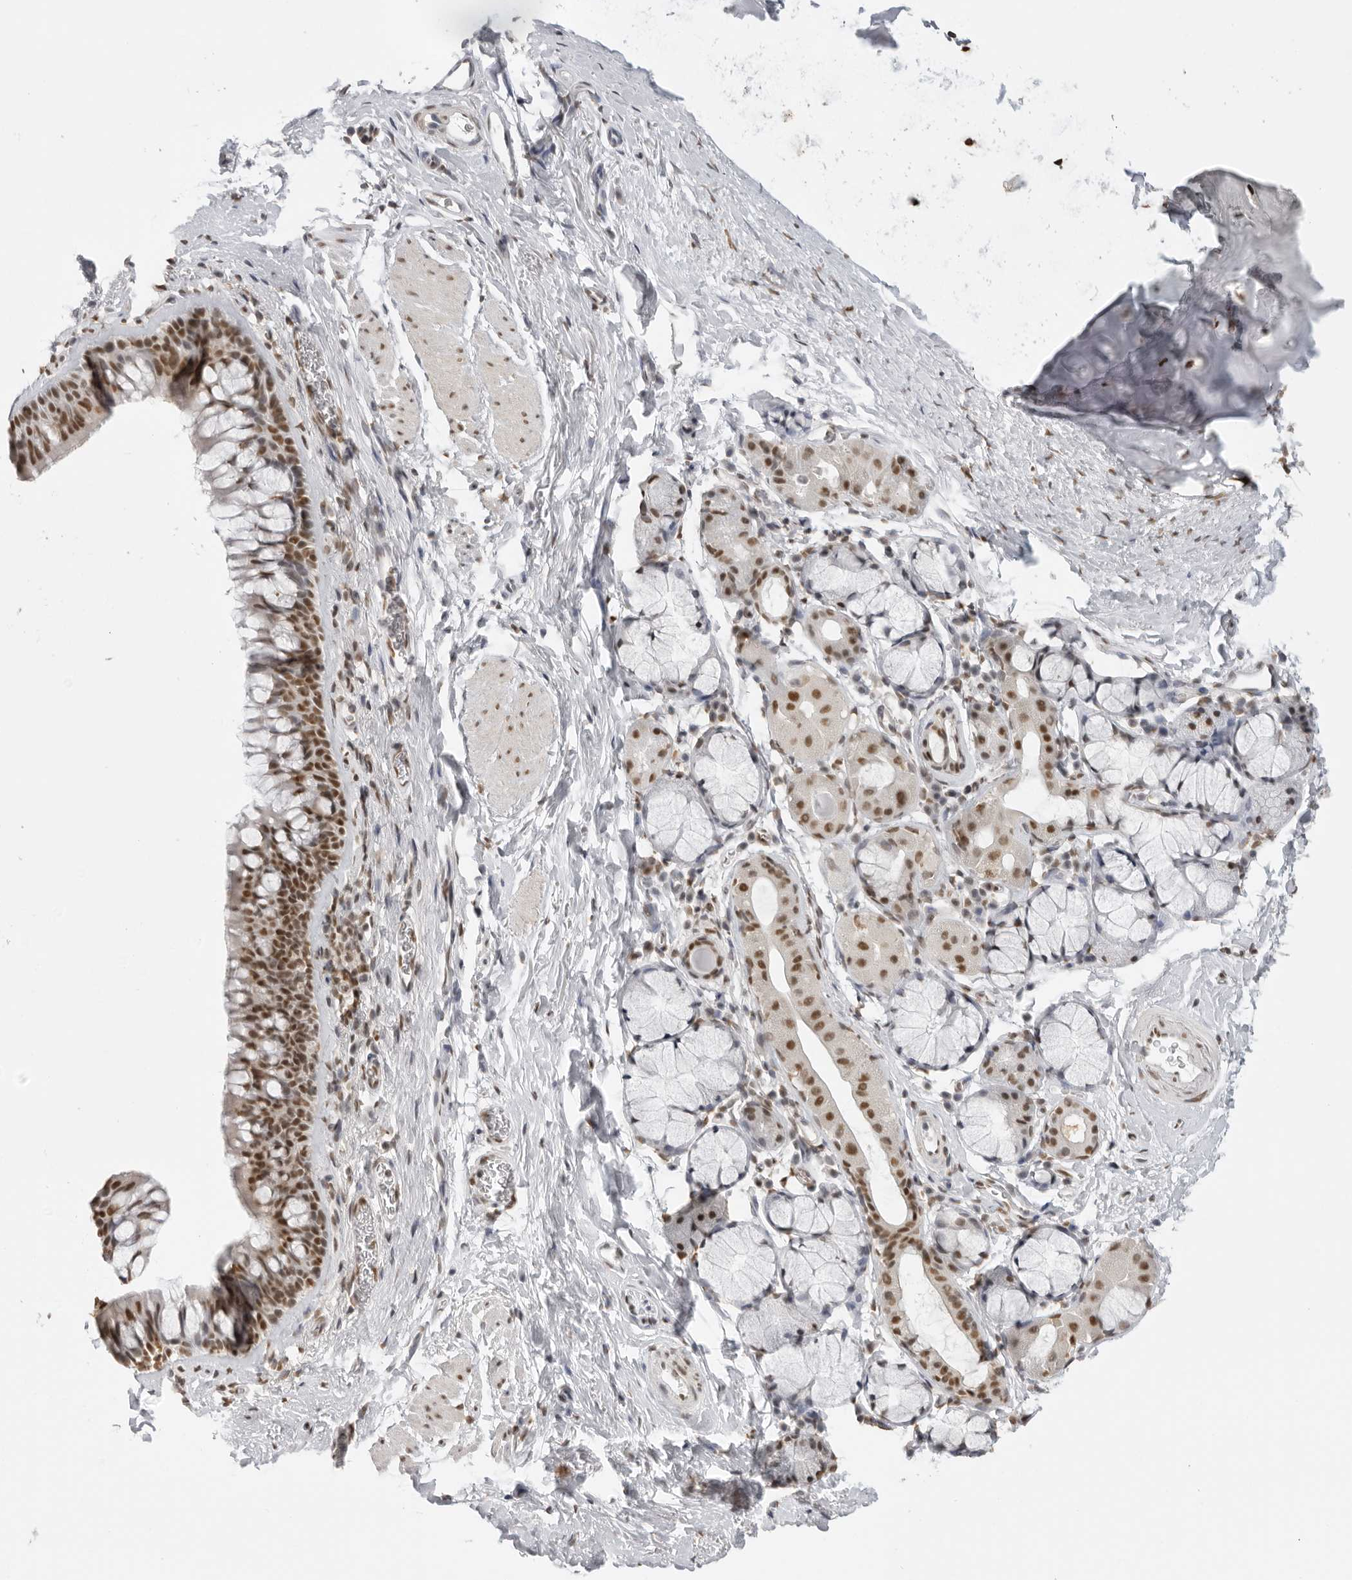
{"staining": {"intensity": "moderate", "quantity": ">75%", "location": "nuclear"}, "tissue": "bronchus", "cell_type": "Respiratory epithelial cells", "image_type": "normal", "snomed": [{"axis": "morphology", "description": "Normal tissue, NOS"}, {"axis": "topography", "description": "Cartilage tissue"}, {"axis": "topography", "description": "Bronchus"}], "caption": "A medium amount of moderate nuclear staining is appreciated in approximately >75% of respiratory epithelial cells in normal bronchus.", "gene": "RPA2", "patient": {"sex": "female", "age": 53}}